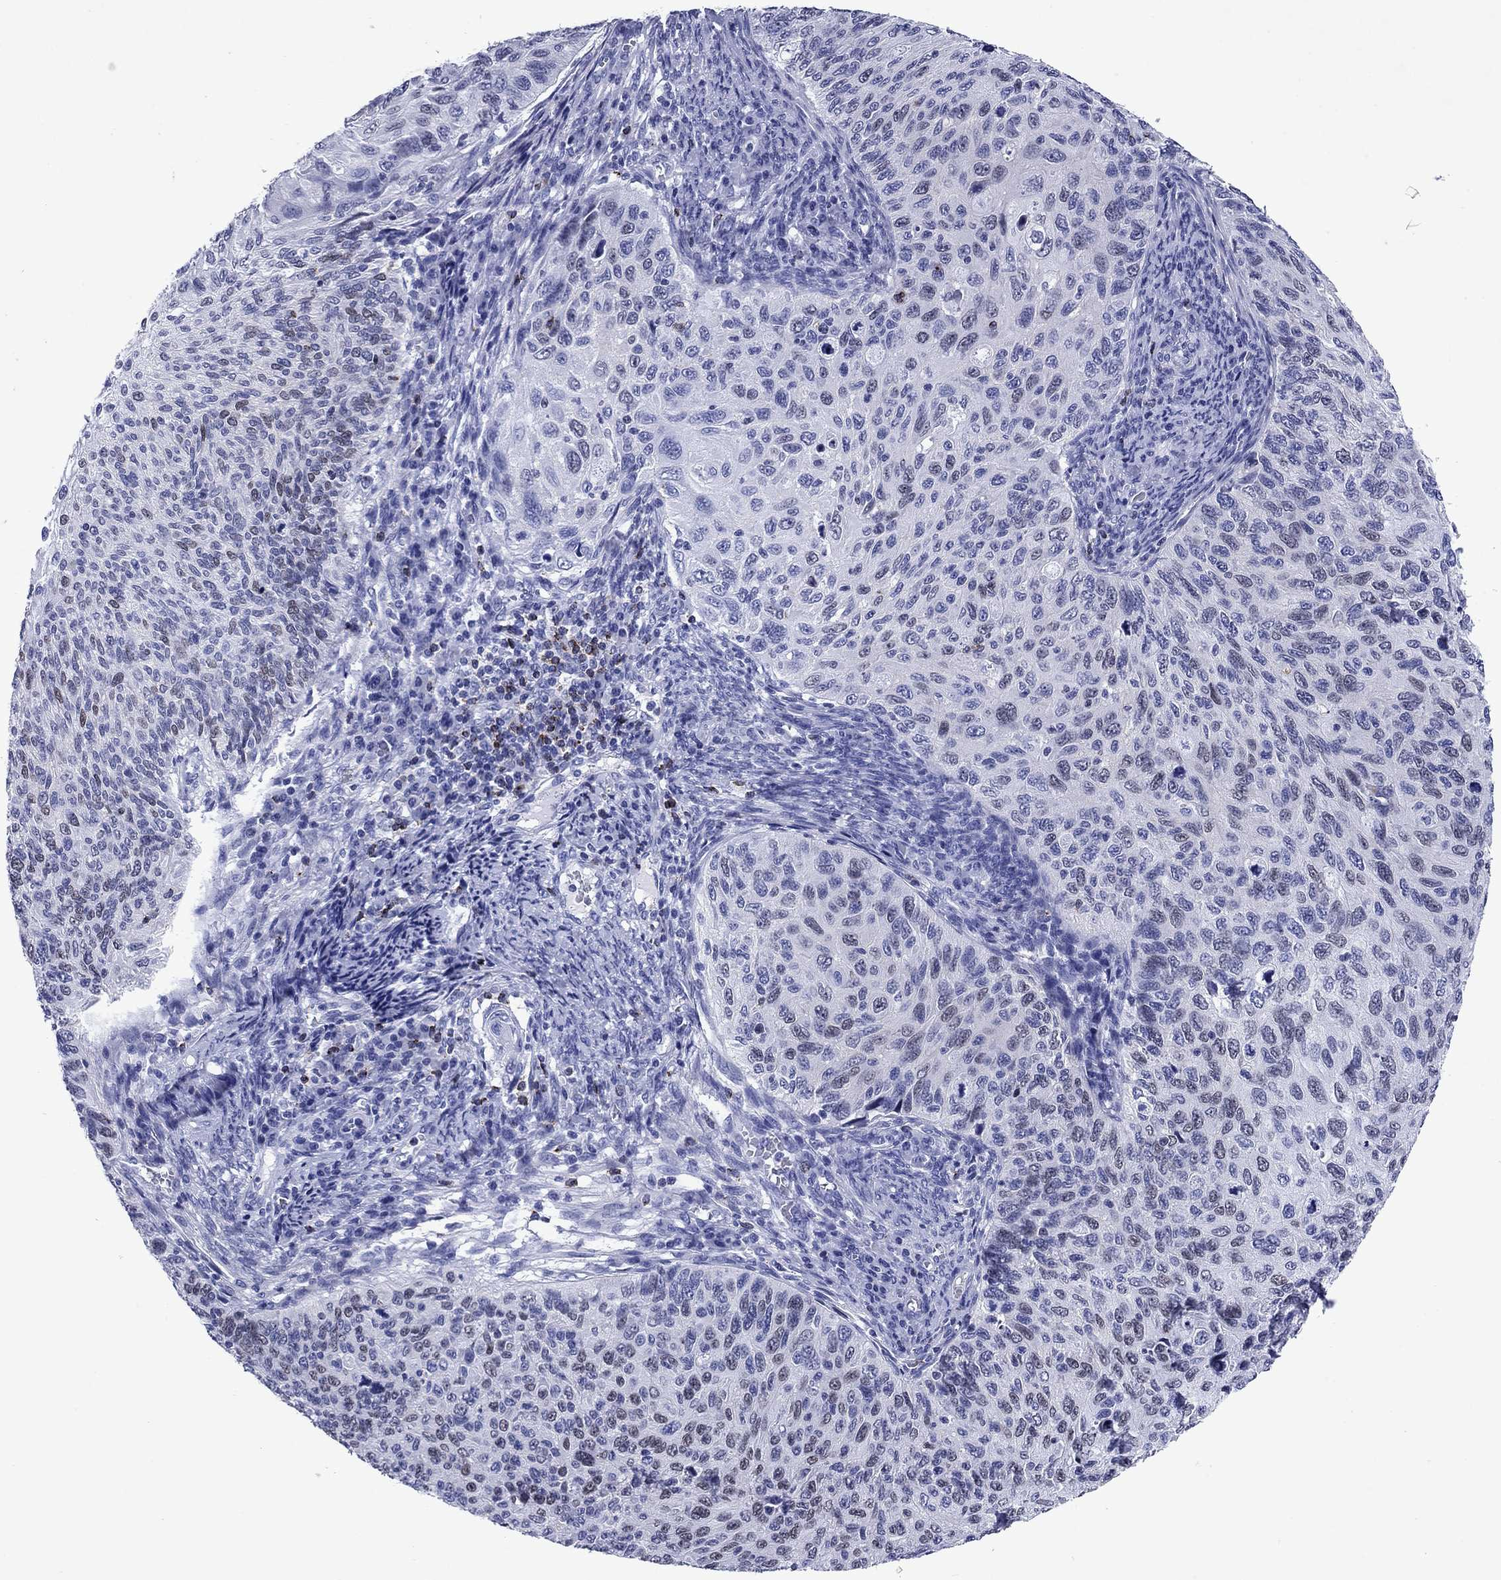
{"staining": {"intensity": "weak", "quantity": "<25%", "location": "nuclear"}, "tissue": "cervical cancer", "cell_type": "Tumor cells", "image_type": "cancer", "snomed": [{"axis": "morphology", "description": "Squamous cell carcinoma, NOS"}, {"axis": "topography", "description": "Cervix"}], "caption": "Squamous cell carcinoma (cervical) was stained to show a protein in brown. There is no significant staining in tumor cells.", "gene": "GZMK", "patient": {"sex": "female", "age": 70}}